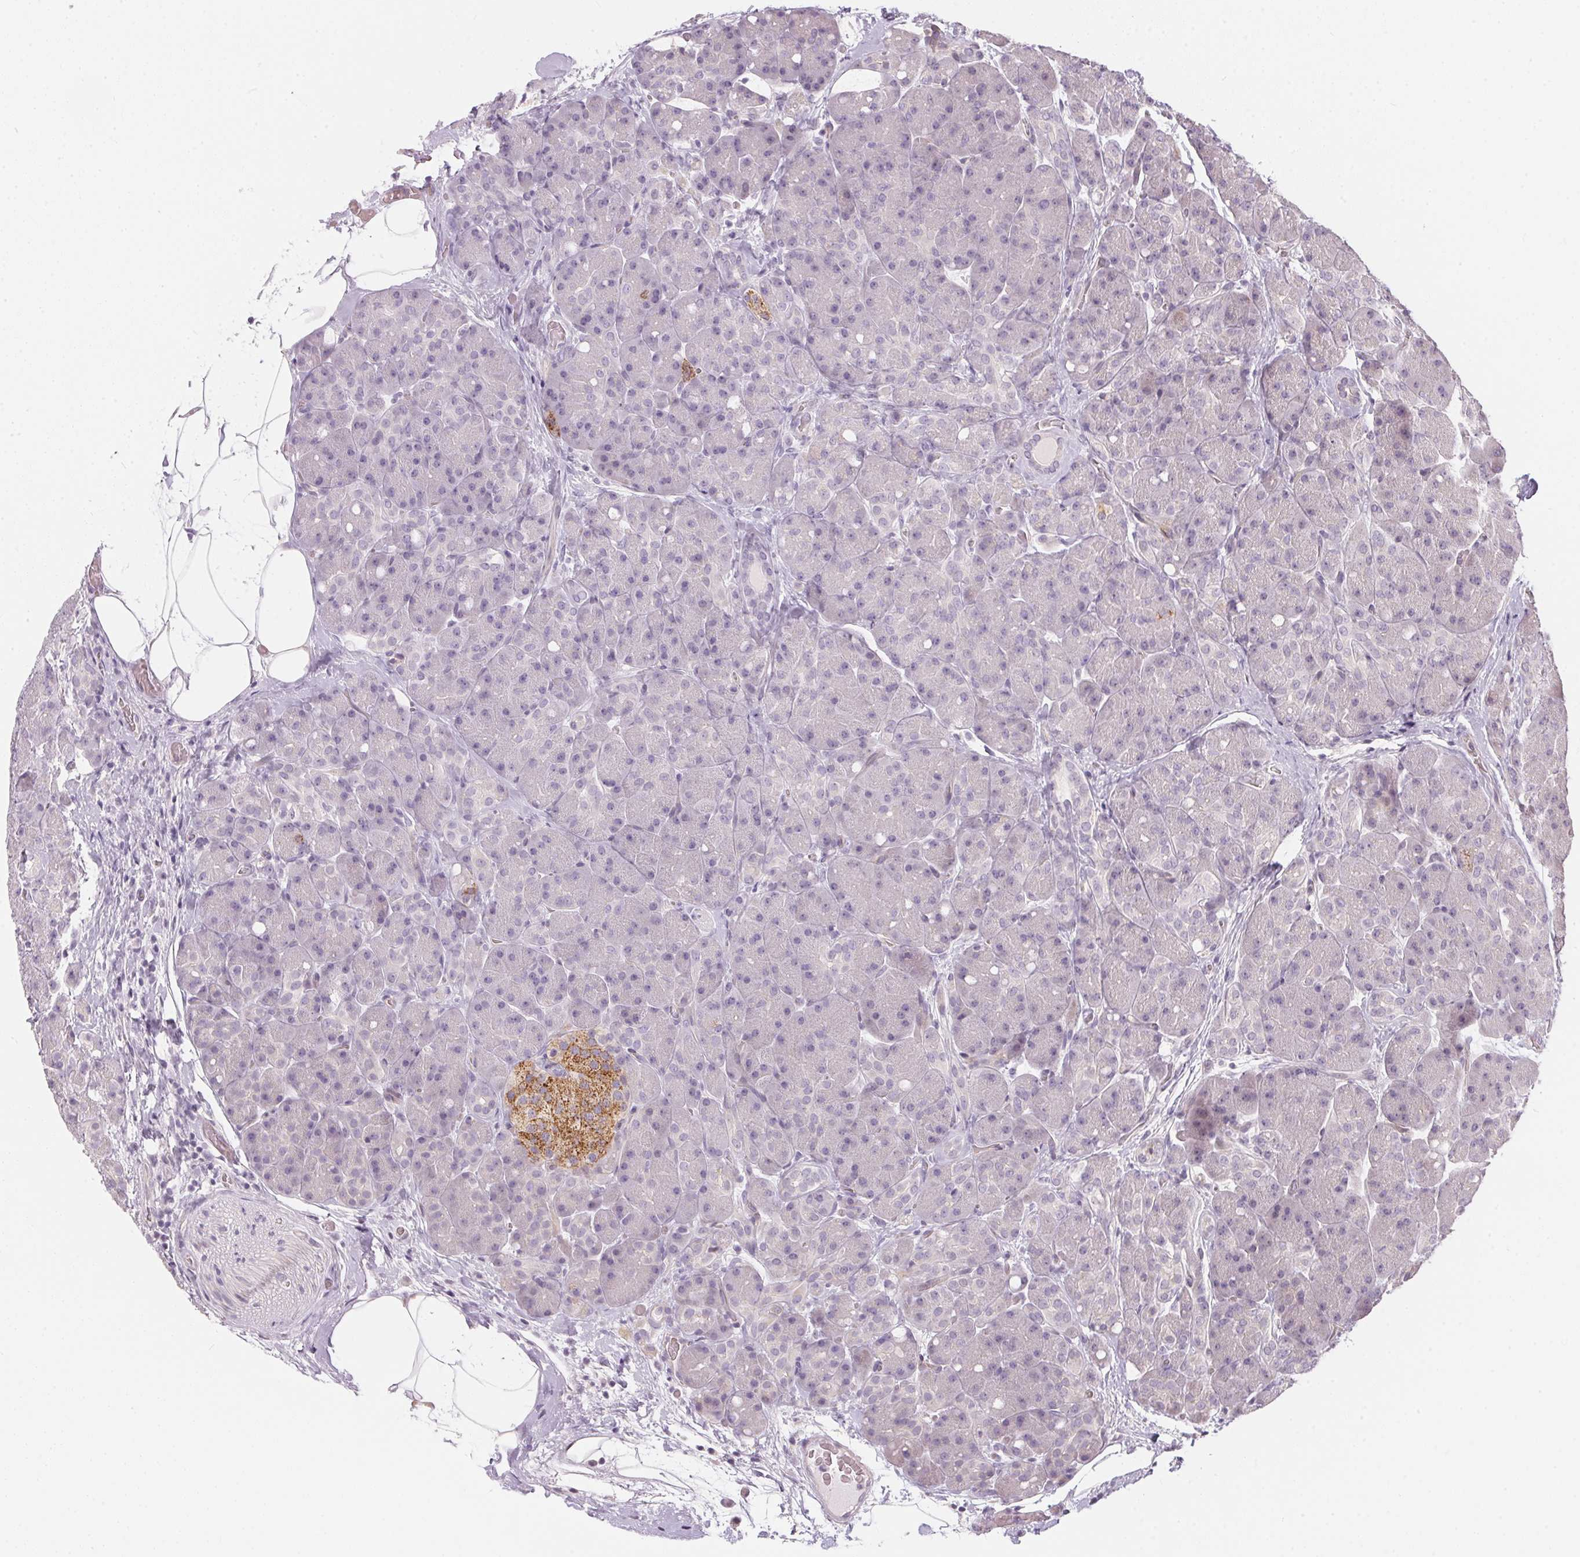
{"staining": {"intensity": "negative", "quantity": "none", "location": "none"}, "tissue": "pancreas", "cell_type": "Exocrine glandular cells", "image_type": "normal", "snomed": [{"axis": "morphology", "description": "Normal tissue, NOS"}, {"axis": "topography", "description": "Pancreas"}], "caption": "Immunohistochemistry (IHC) photomicrograph of benign human pancreas stained for a protein (brown), which reveals no expression in exocrine glandular cells. (Brightfield microscopy of DAB immunohistochemistry at high magnification).", "gene": "GDAP1L1", "patient": {"sex": "male", "age": 55}}